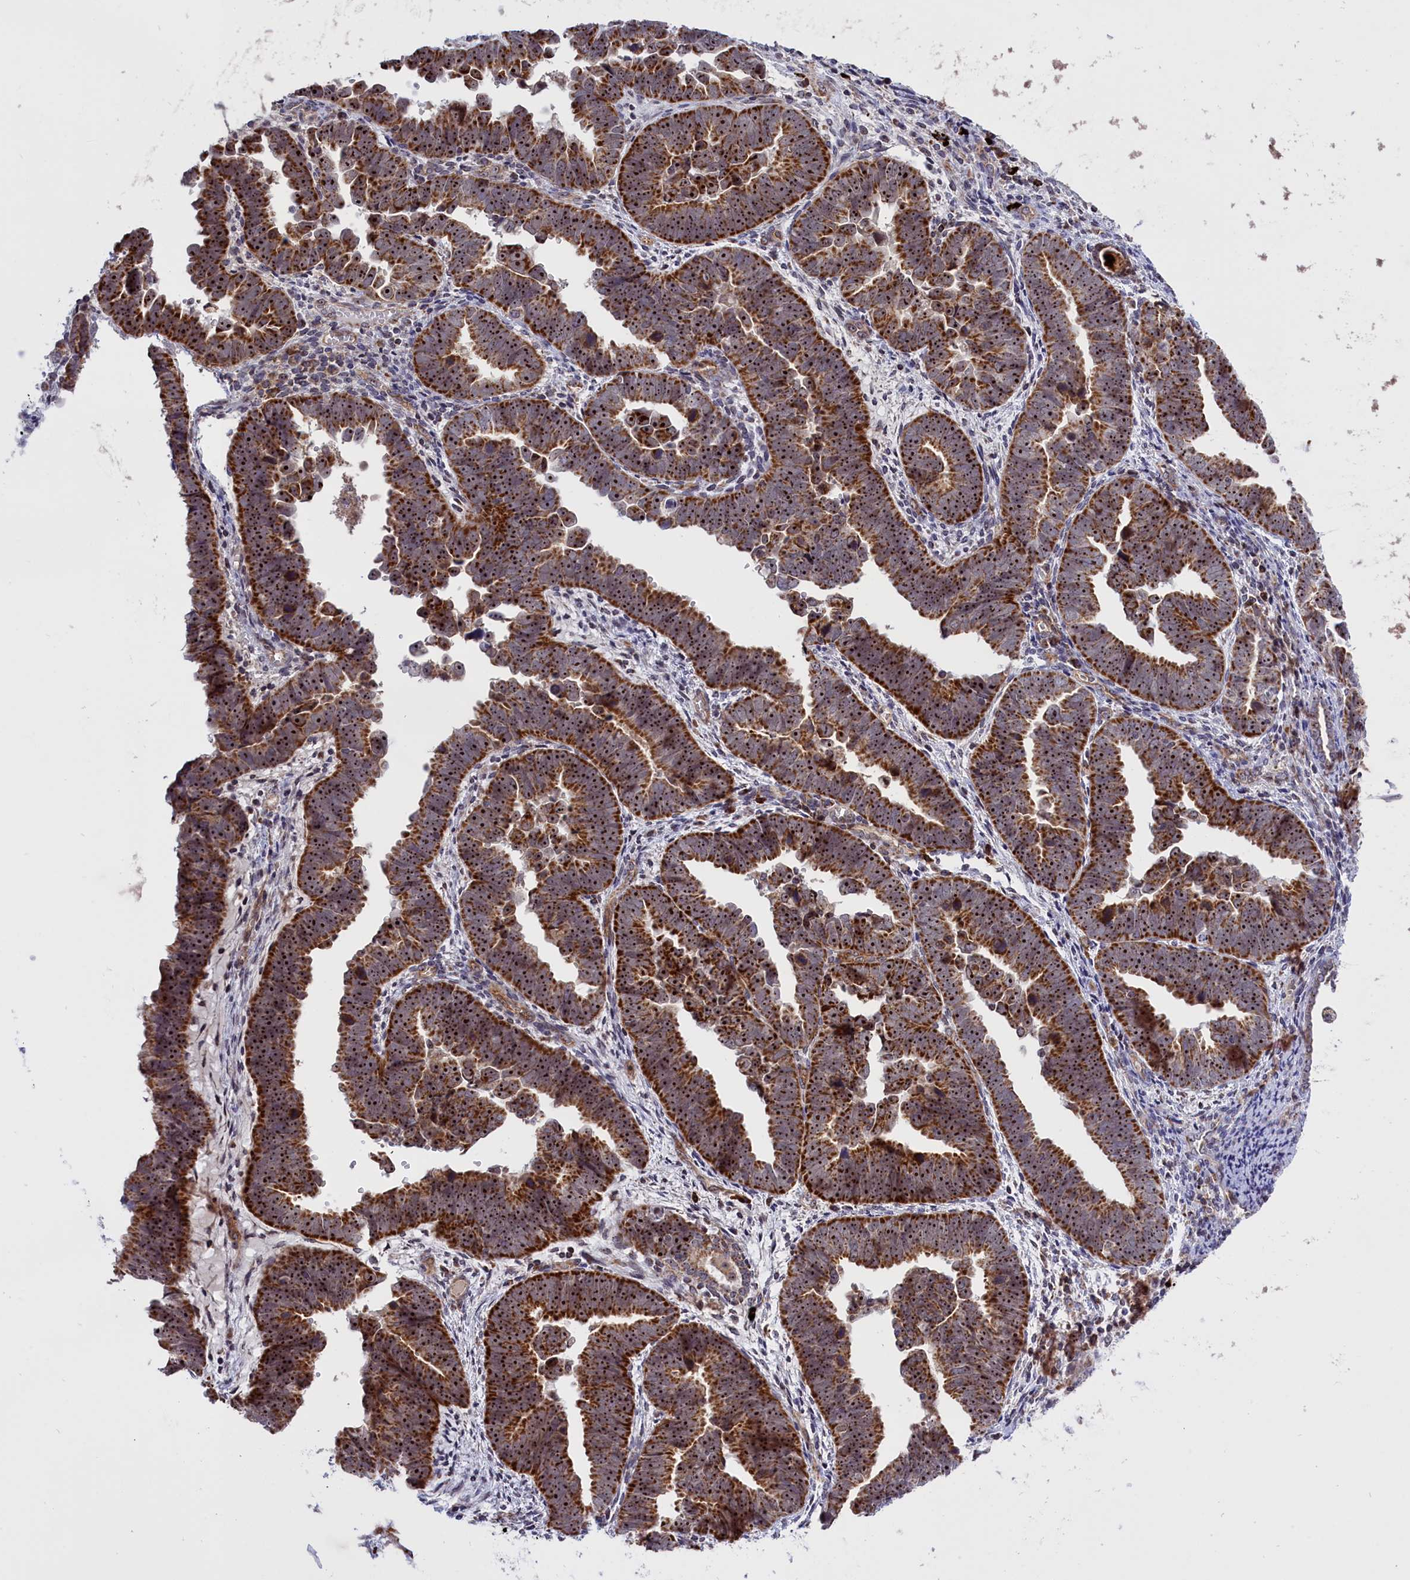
{"staining": {"intensity": "strong", "quantity": ">75%", "location": "cytoplasmic/membranous,nuclear"}, "tissue": "endometrial cancer", "cell_type": "Tumor cells", "image_type": "cancer", "snomed": [{"axis": "morphology", "description": "Adenocarcinoma, NOS"}, {"axis": "topography", "description": "Endometrium"}], "caption": "Tumor cells show high levels of strong cytoplasmic/membranous and nuclear expression in about >75% of cells in adenocarcinoma (endometrial).", "gene": "MPND", "patient": {"sex": "female", "age": 75}}